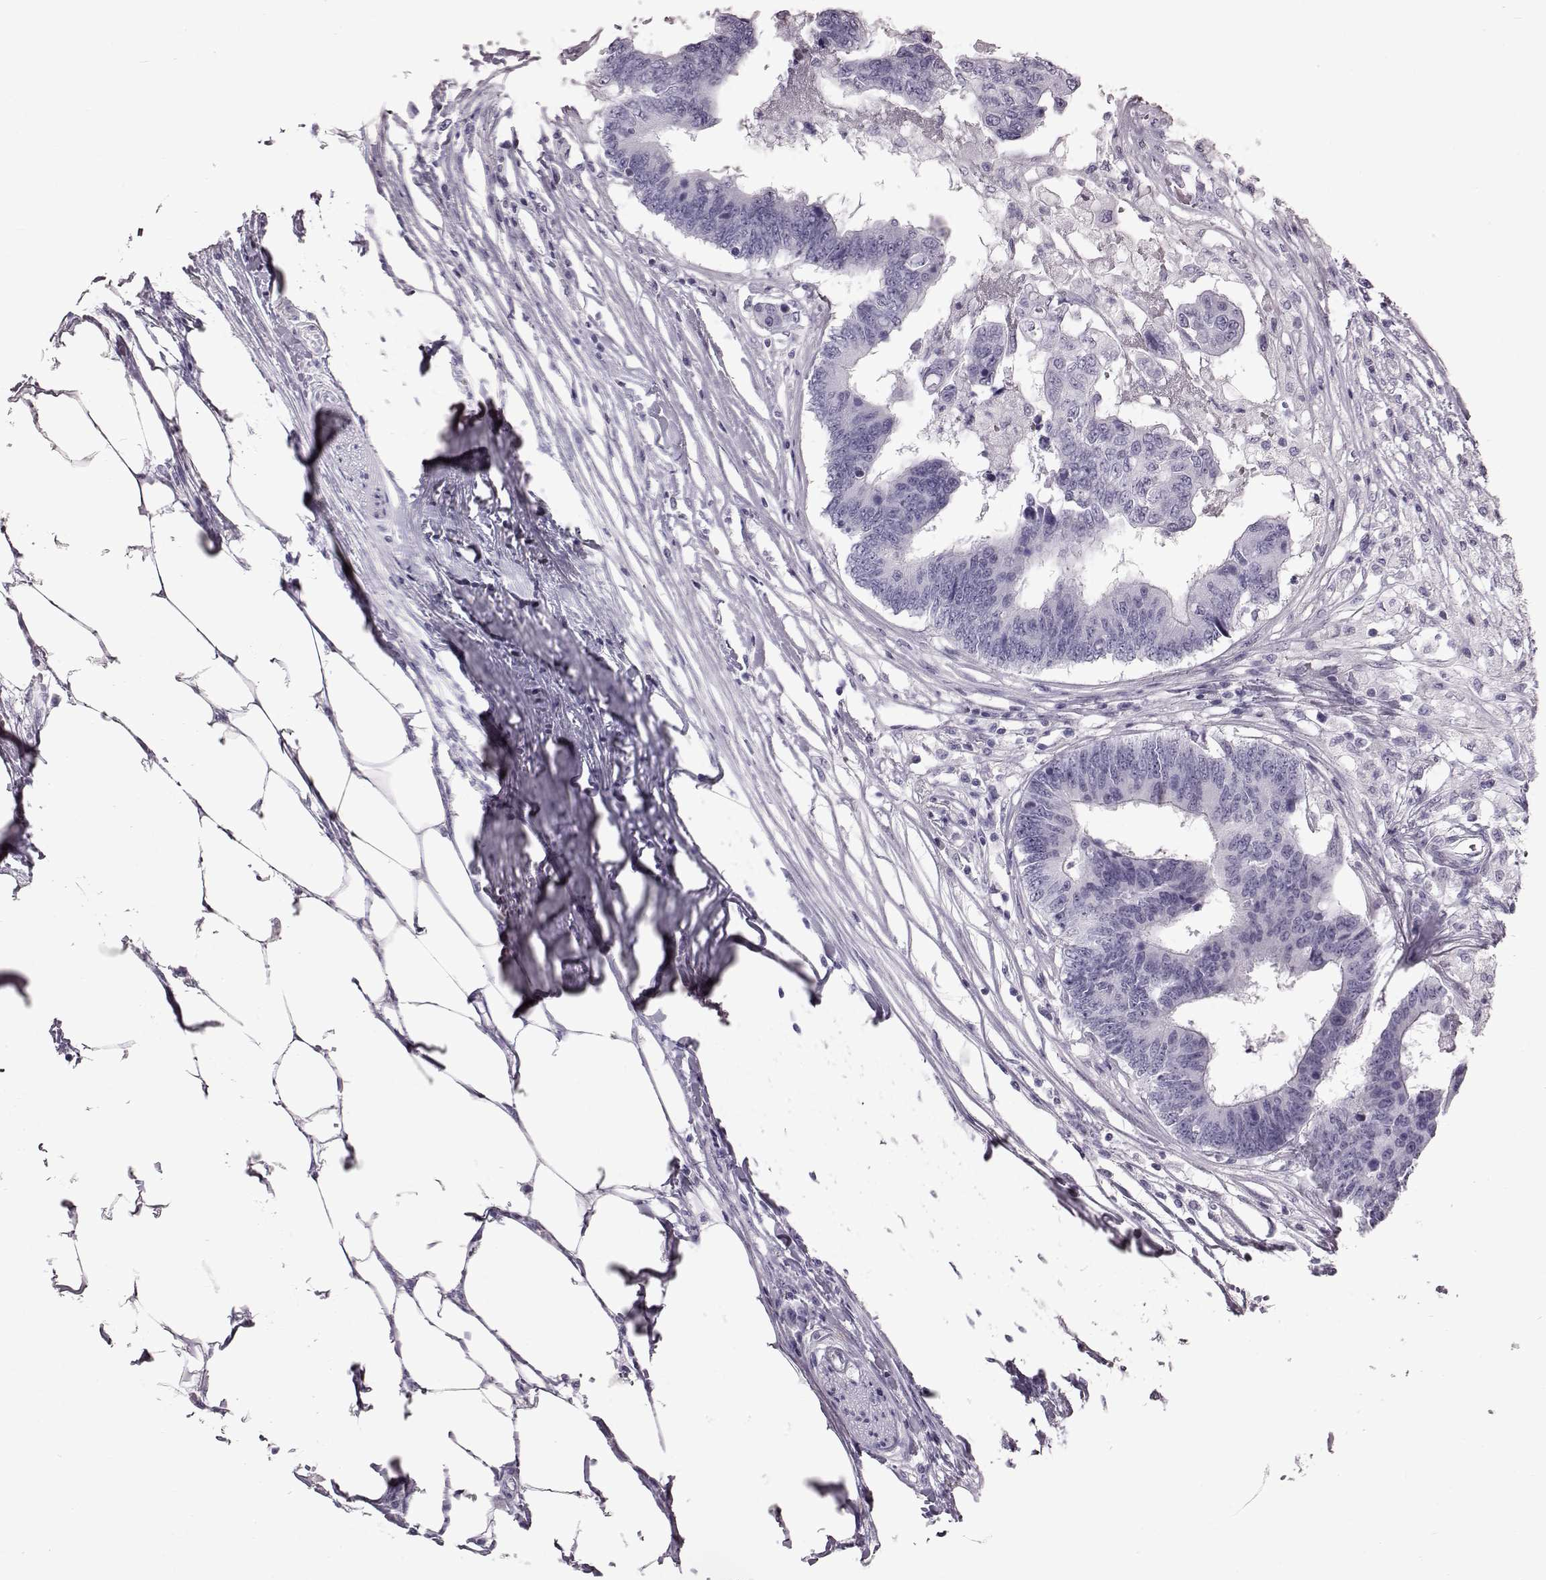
{"staining": {"intensity": "negative", "quantity": "none", "location": "none"}, "tissue": "colorectal cancer", "cell_type": "Tumor cells", "image_type": "cancer", "snomed": [{"axis": "morphology", "description": "Adenocarcinoma, NOS"}, {"axis": "topography", "description": "Colon"}], "caption": "A high-resolution photomicrograph shows immunohistochemistry (IHC) staining of colorectal cancer, which shows no significant positivity in tumor cells.", "gene": "TCHHL1", "patient": {"sex": "female", "age": 48}}